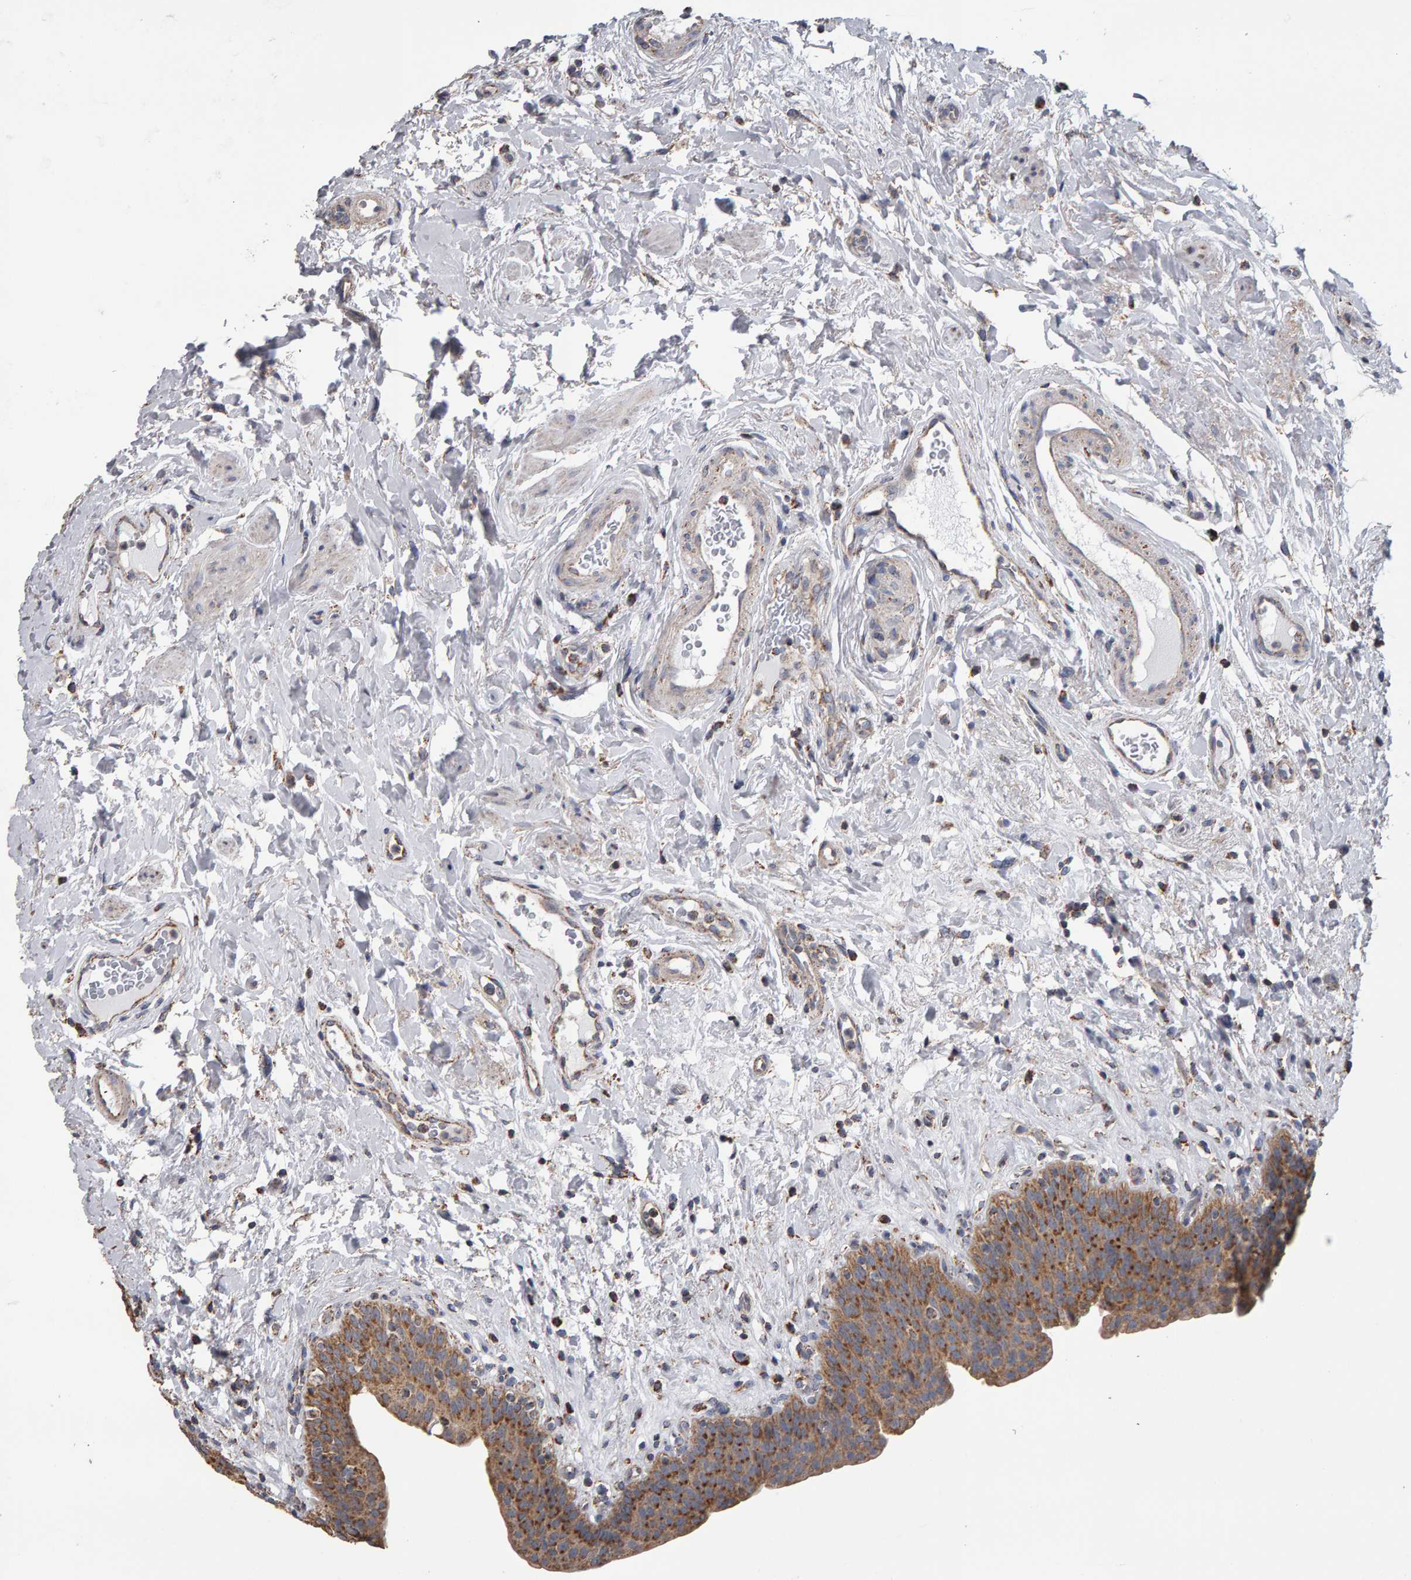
{"staining": {"intensity": "moderate", "quantity": ">75%", "location": "cytoplasmic/membranous"}, "tissue": "urinary bladder", "cell_type": "Urothelial cells", "image_type": "normal", "snomed": [{"axis": "morphology", "description": "Normal tissue, NOS"}, {"axis": "topography", "description": "Urinary bladder"}], "caption": "Immunohistochemistry image of unremarkable urinary bladder stained for a protein (brown), which shows medium levels of moderate cytoplasmic/membranous expression in about >75% of urothelial cells.", "gene": "TOM1L1", "patient": {"sex": "male", "age": 83}}